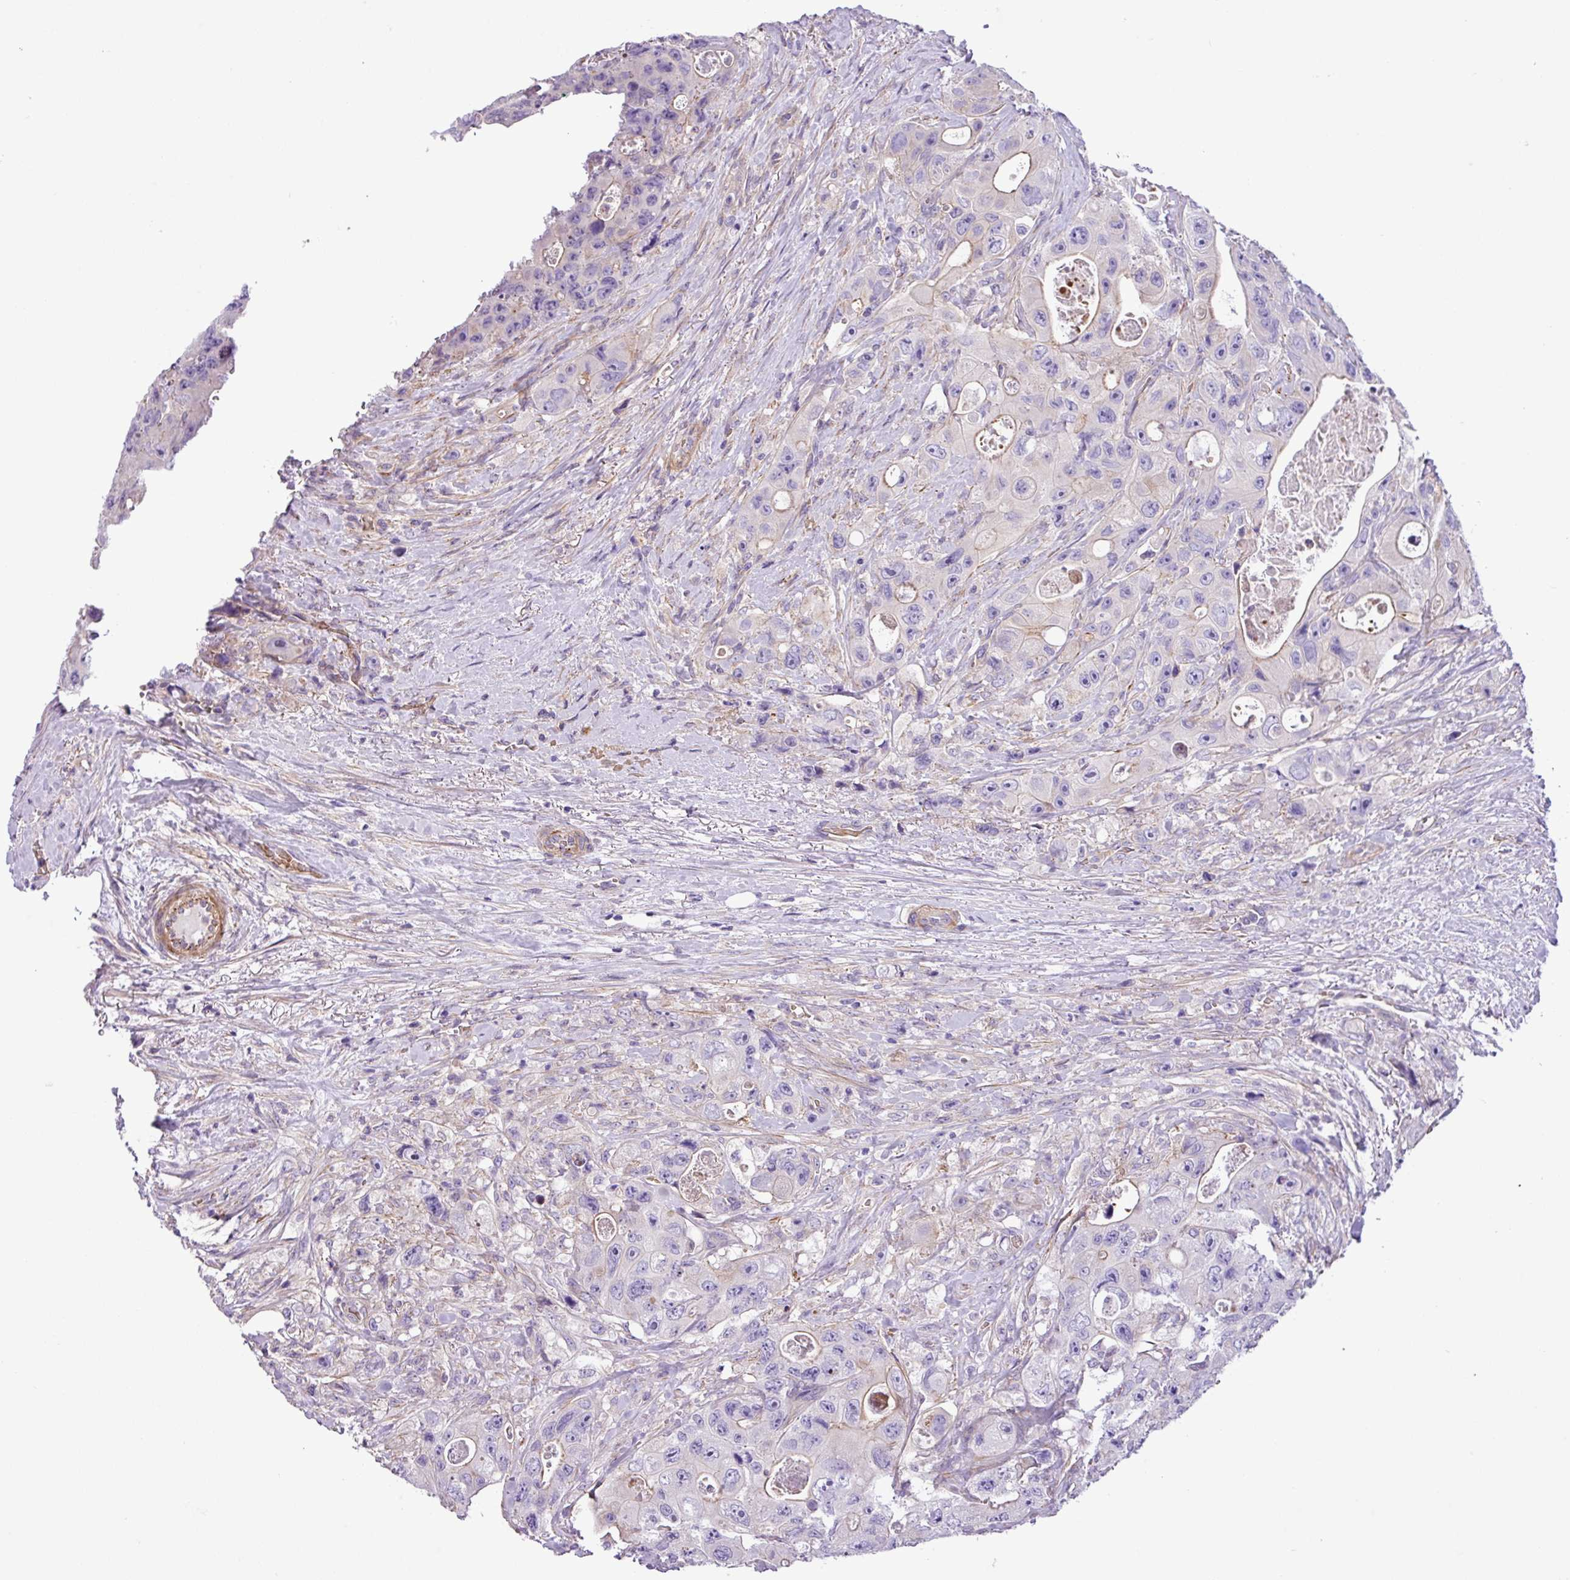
{"staining": {"intensity": "negative", "quantity": "none", "location": "none"}, "tissue": "colorectal cancer", "cell_type": "Tumor cells", "image_type": "cancer", "snomed": [{"axis": "morphology", "description": "Adenocarcinoma, NOS"}, {"axis": "topography", "description": "Colon"}], "caption": "High power microscopy histopathology image of an IHC image of colorectal cancer (adenocarcinoma), revealing no significant expression in tumor cells.", "gene": "C11orf91", "patient": {"sex": "female", "age": 46}}